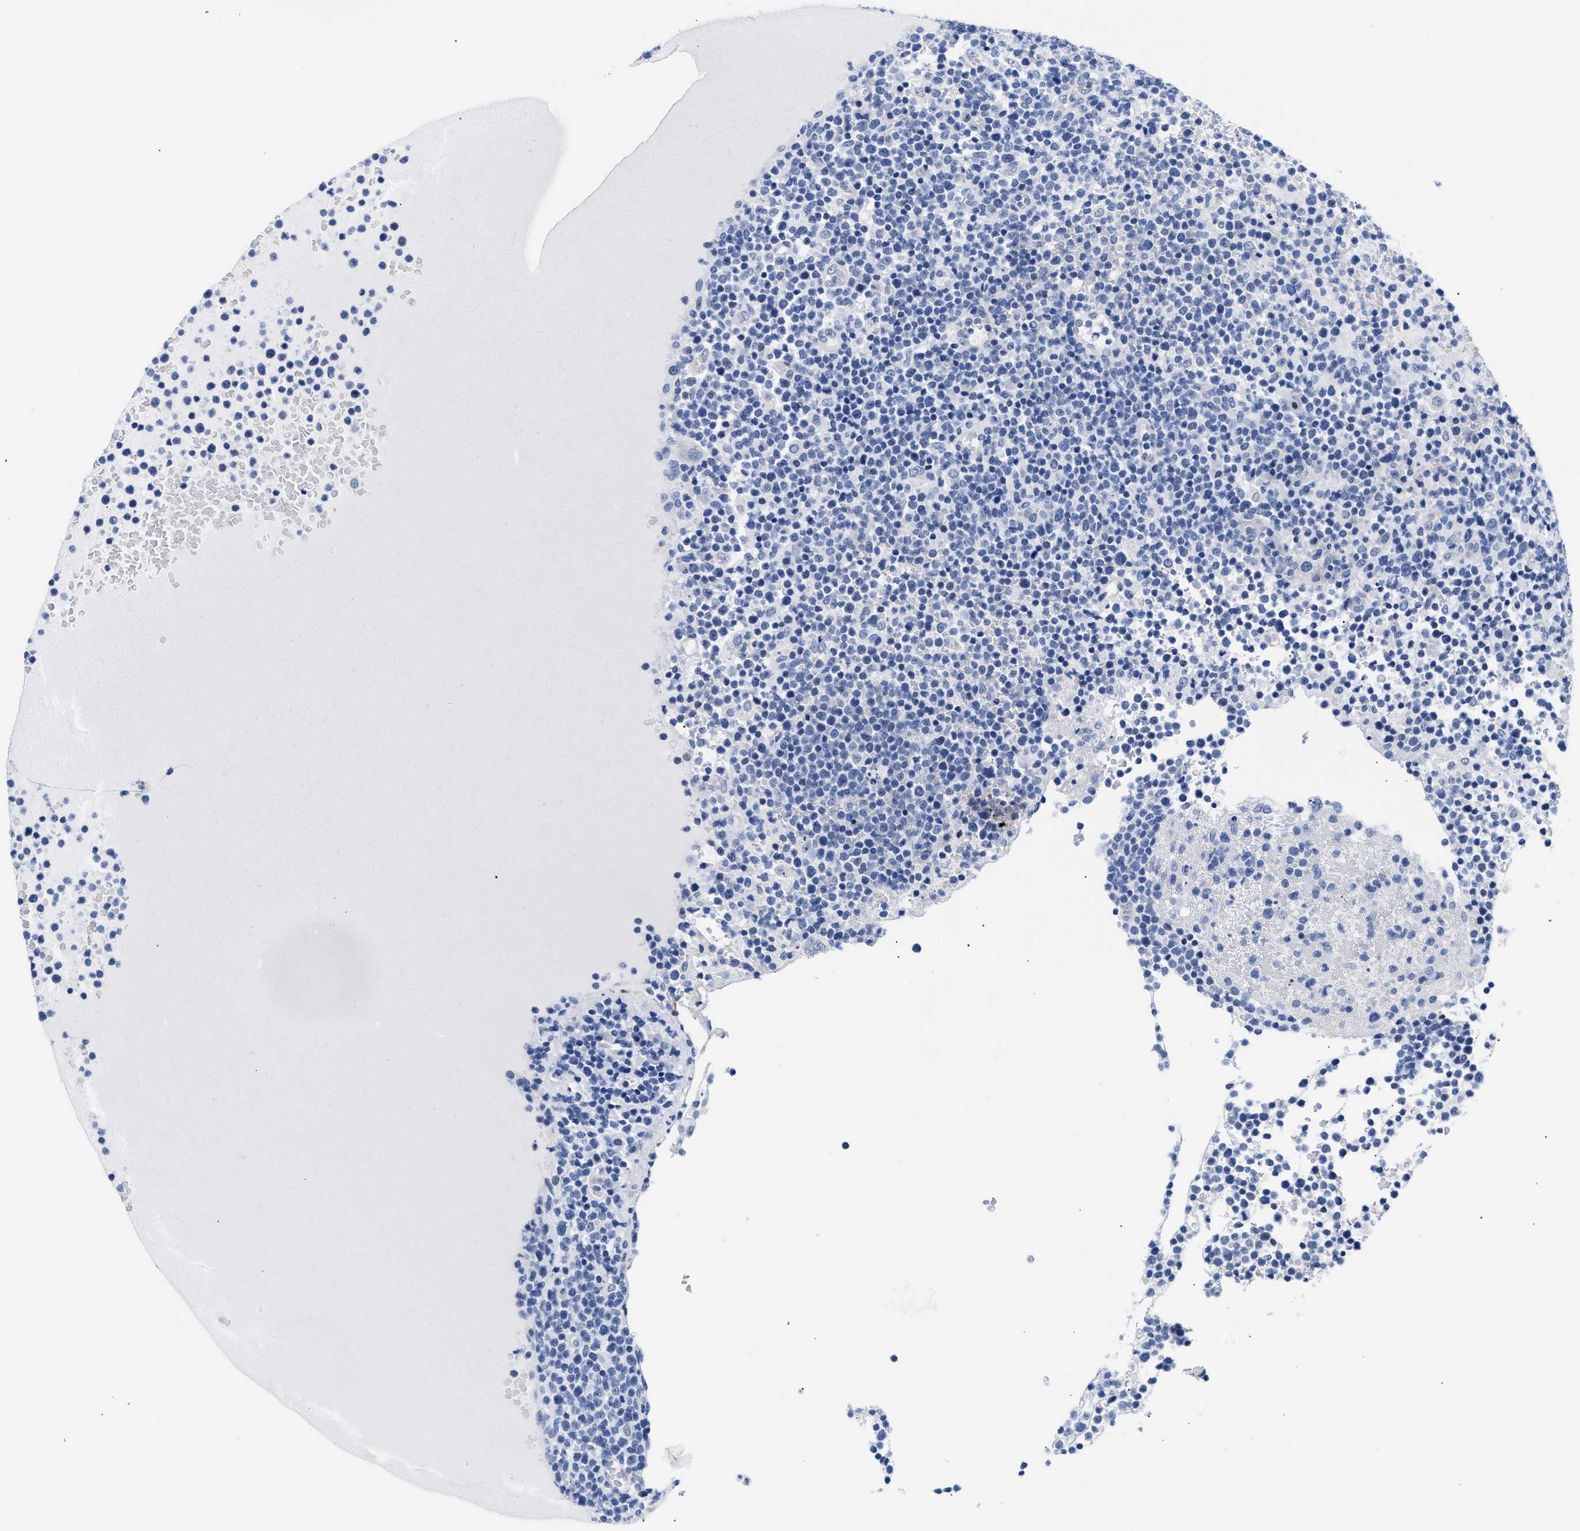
{"staining": {"intensity": "negative", "quantity": "none", "location": "none"}, "tissue": "lymphoma", "cell_type": "Tumor cells", "image_type": "cancer", "snomed": [{"axis": "morphology", "description": "Malignant lymphoma, non-Hodgkin's type, High grade"}, {"axis": "topography", "description": "Lymph node"}], "caption": "Protein analysis of lymphoma reveals no significant expression in tumor cells.", "gene": "TRIM29", "patient": {"sex": "male", "age": 61}}